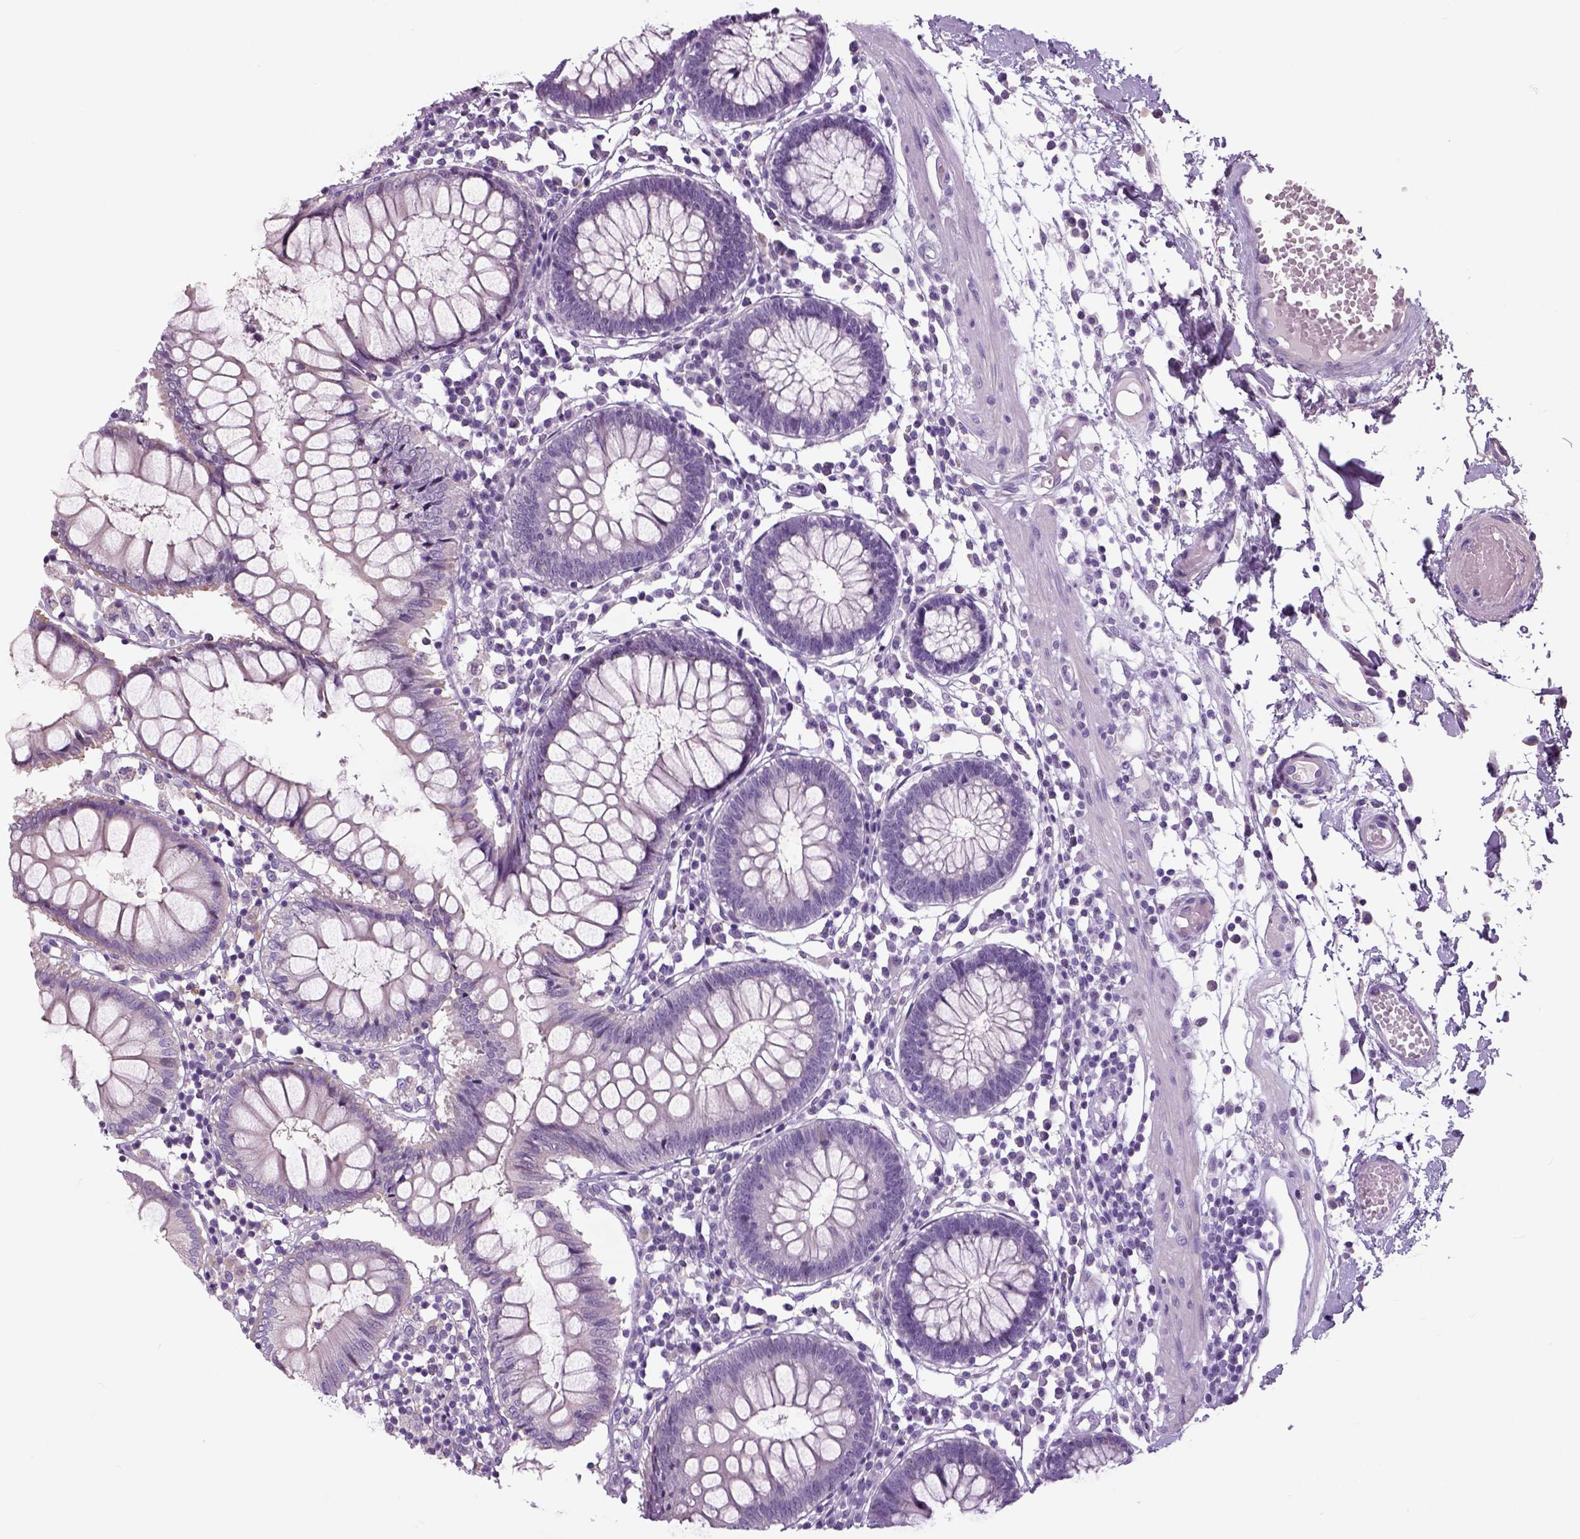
{"staining": {"intensity": "negative", "quantity": "none", "location": "none"}, "tissue": "colon", "cell_type": "Endothelial cells", "image_type": "normal", "snomed": [{"axis": "morphology", "description": "Normal tissue, NOS"}, {"axis": "morphology", "description": "Adenocarcinoma, NOS"}, {"axis": "topography", "description": "Colon"}], "caption": "A high-resolution histopathology image shows IHC staining of benign colon, which demonstrates no significant staining in endothelial cells. (Stains: DAB IHC with hematoxylin counter stain, Microscopy: brightfield microscopy at high magnification).", "gene": "NECAB1", "patient": {"sex": "male", "age": 83}}